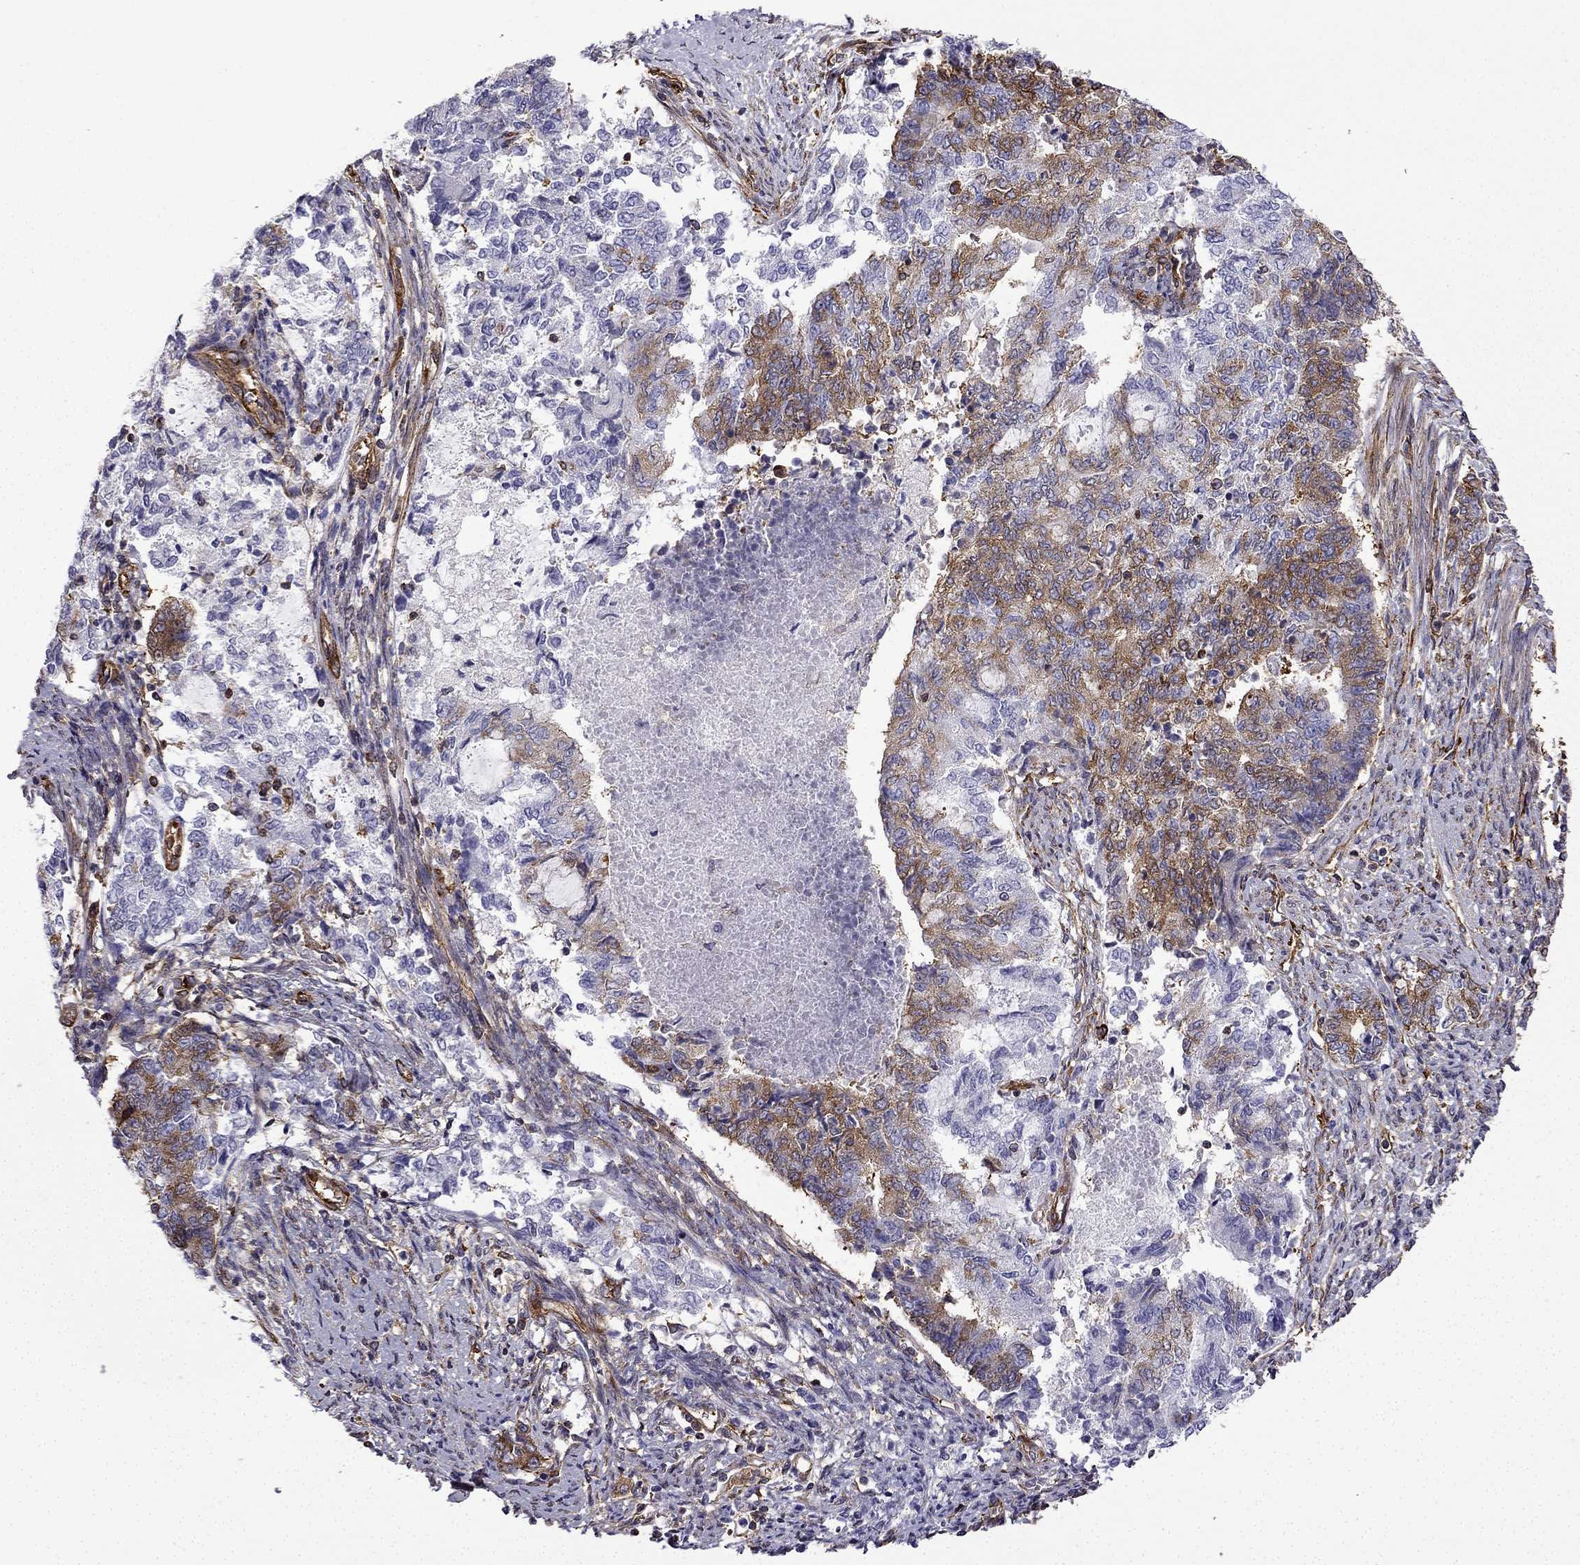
{"staining": {"intensity": "strong", "quantity": "25%-75%", "location": "cytoplasmic/membranous"}, "tissue": "endometrial cancer", "cell_type": "Tumor cells", "image_type": "cancer", "snomed": [{"axis": "morphology", "description": "Adenocarcinoma, NOS"}, {"axis": "topography", "description": "Endometrium"}], "caption": "The micrograph reveals staining of adenocarcinoma (endometrial), revealing strong cytoplasmic/membranous protein staining (brown color) within tumor cells.", "gene": "MAP4", "patient": {"sex": "female", "age": 65}}